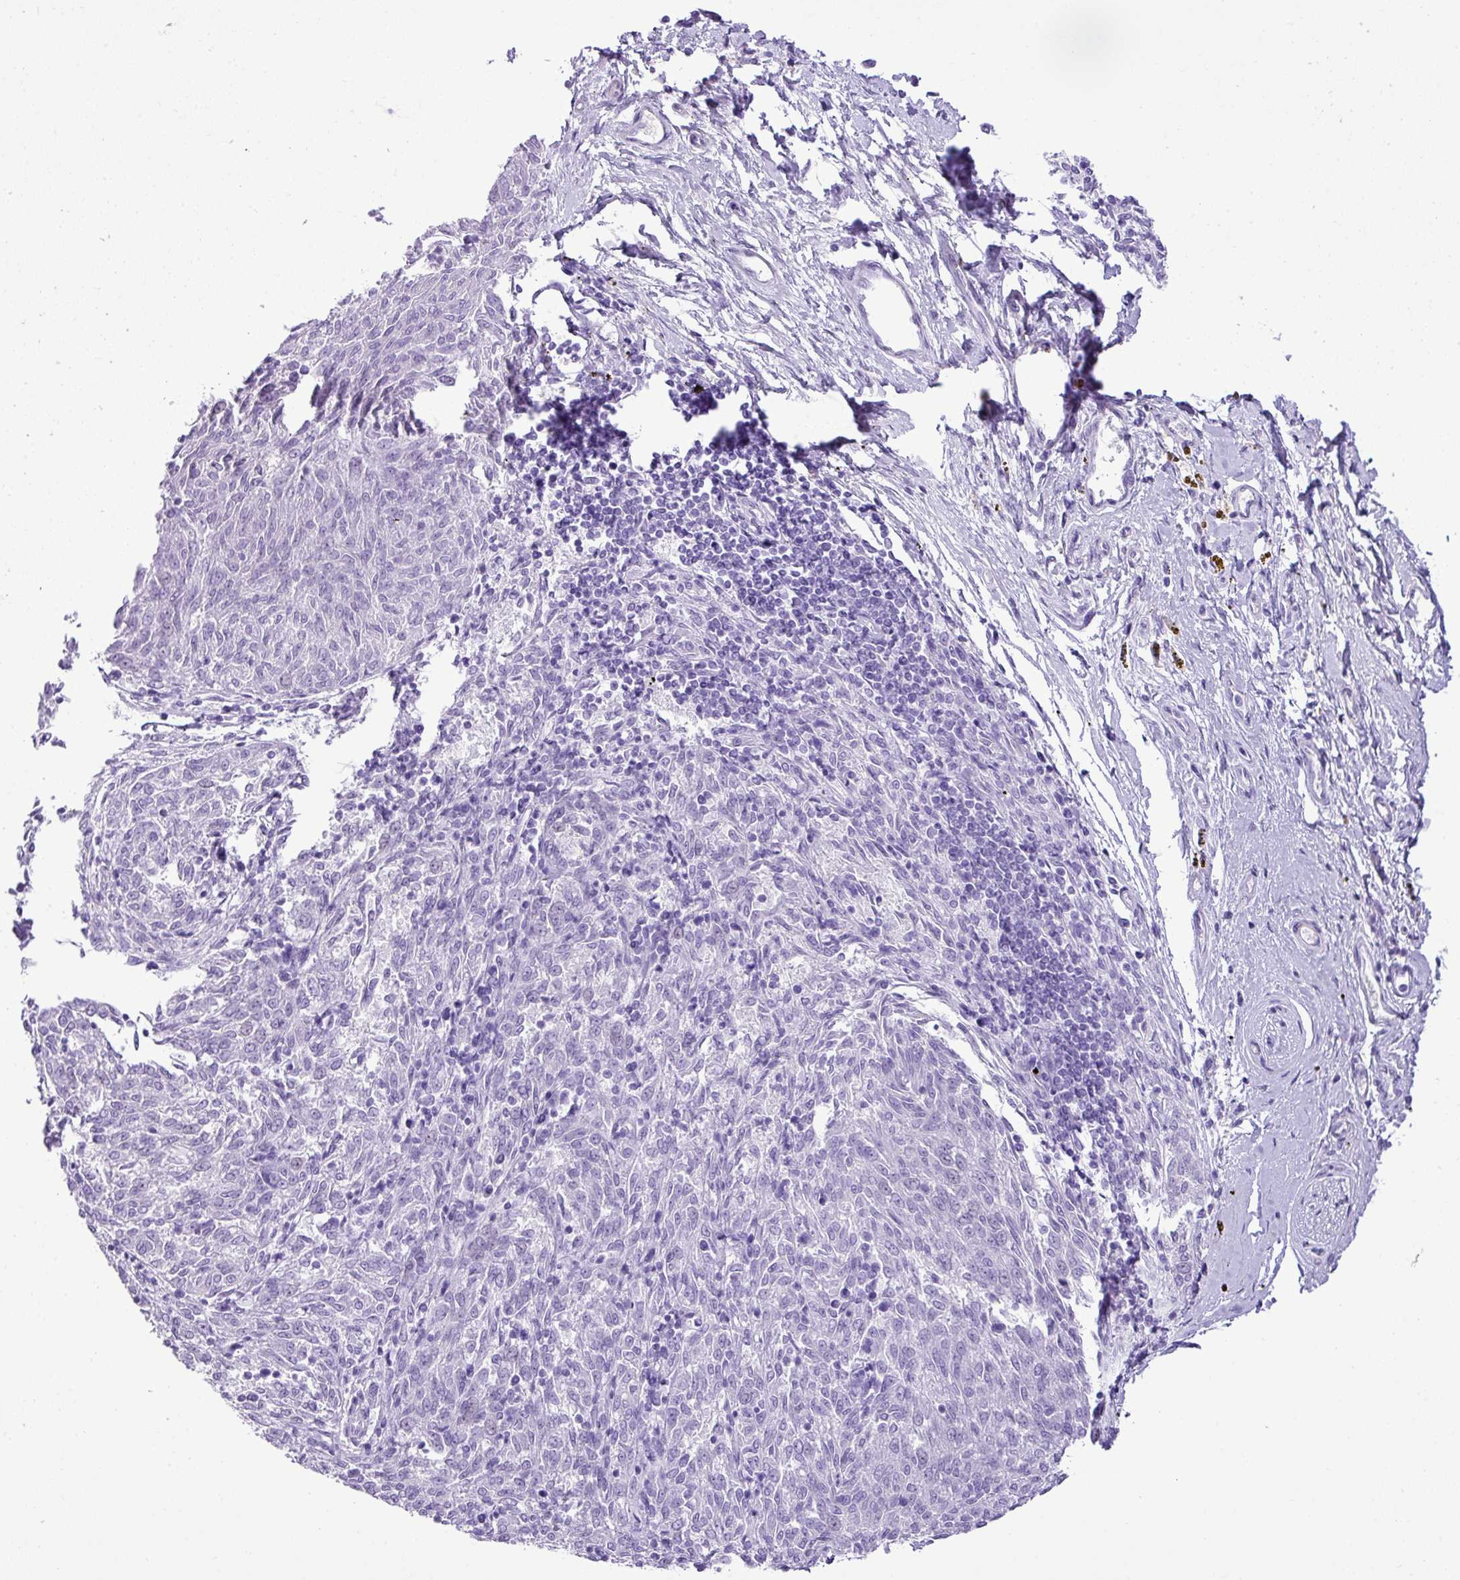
{"staining": {"intensity": "negative", "quantity": "none", "location": "none"}, "tissue": "melanoma", "cell_type": "Tumor cells", "image_type": "cancer", "snomed": [{"axis": "morphology", "description": "Malignant melanoma, NOS"}, {"axis": "topography", "description": "Skin"}], "caption": "Malignant melanoma stained for a protein using immunohistochemistry reveals no staining tumor cells.", "gene": "ZSCAN5A", "patient": {"sex": "female", "age": 72}}